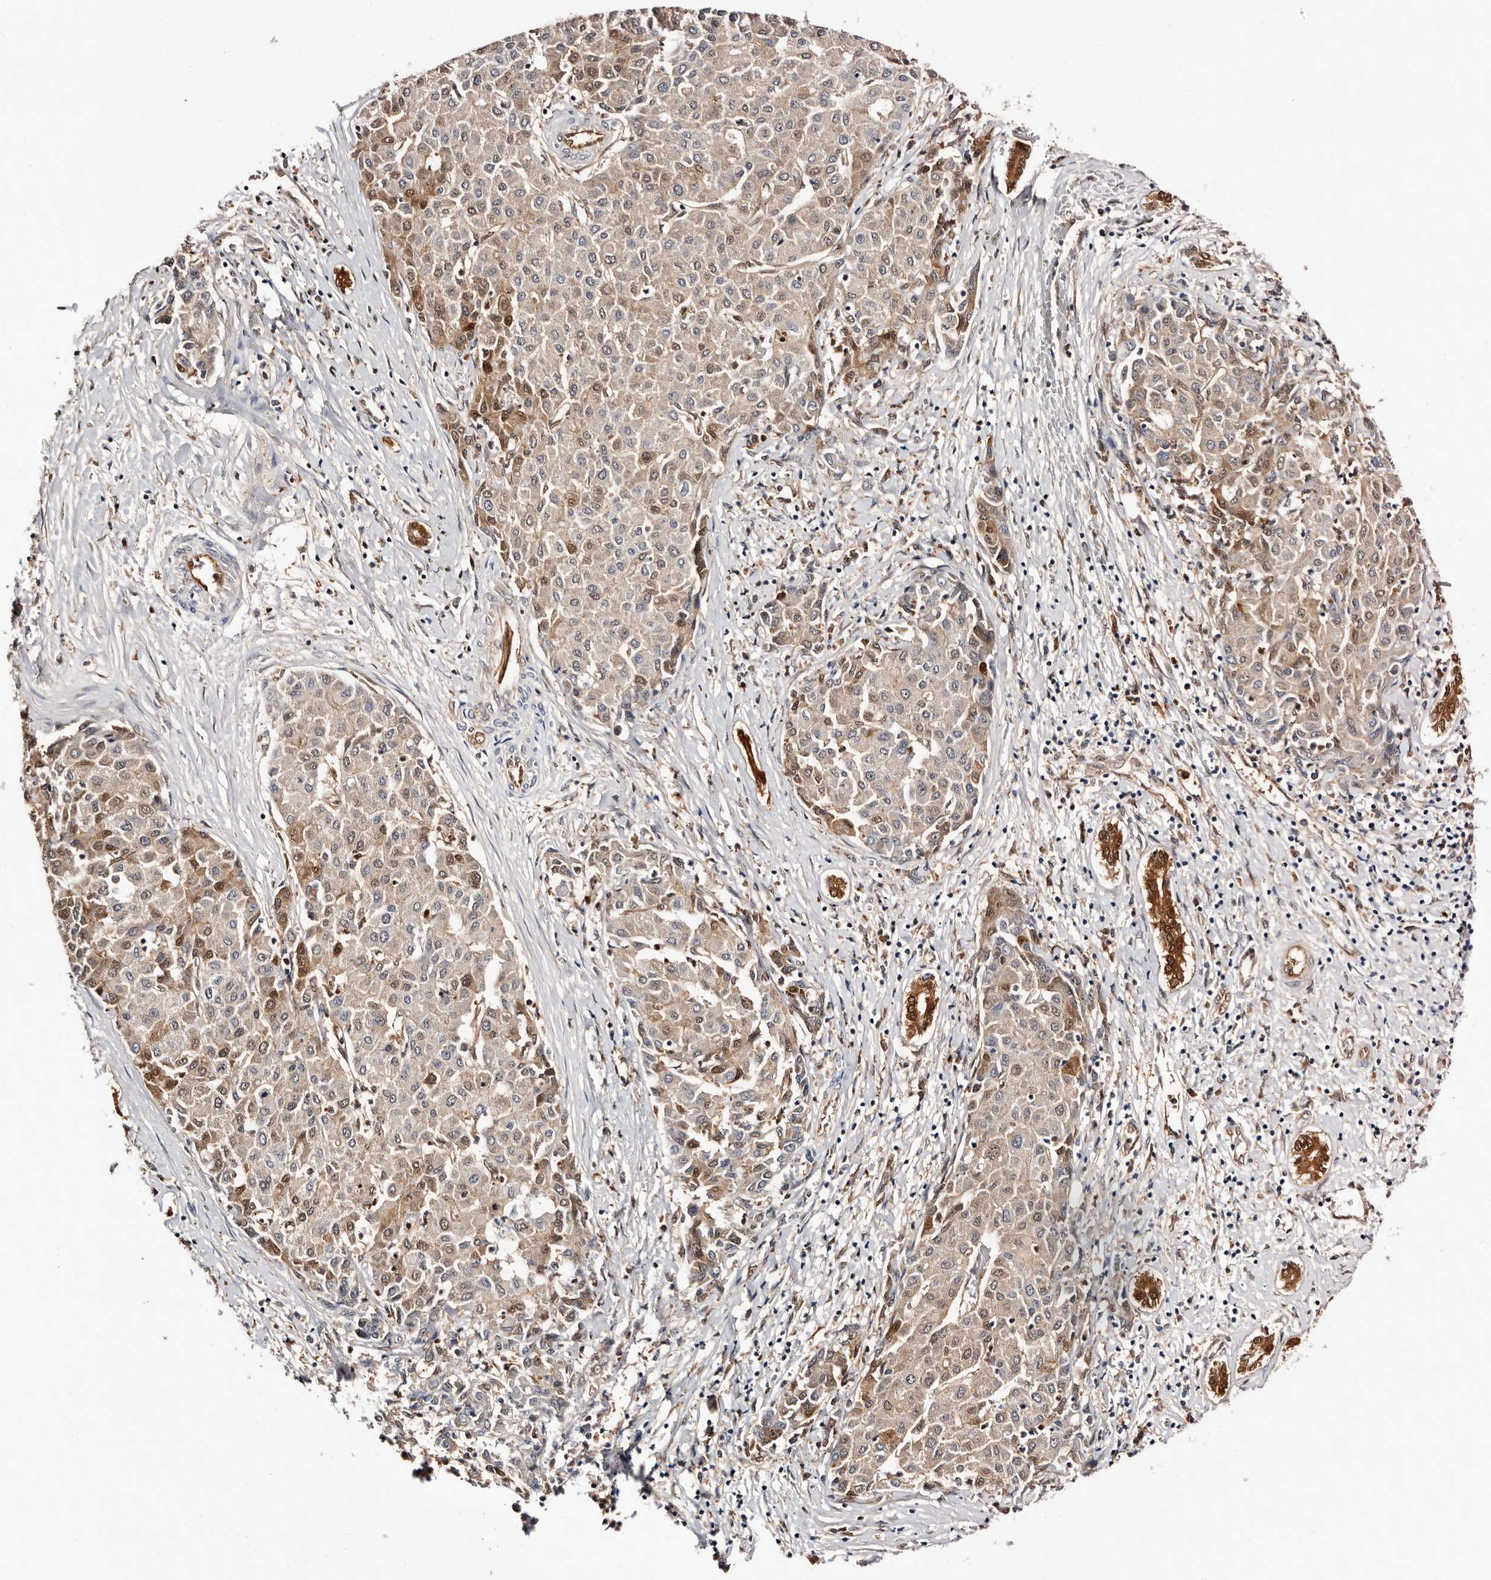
{"staining": {"intensity": "weak", "quantity": "25%-75%", "location": "cytoplasmic/membranous,nuclear"}, "tissue": "liver cancer", "cell_type": "Tumor cells", "image_type": "cancer", "snomed": [{"axis": "morphology", "description": "Carcinoma, Hepatocellular, NOS"}, {"axis": "topography", "description": "Liver"}], "caption": "Liver cancer (hepatocellular carcinoma) stained with a protein marker shows weak staining in tumor cells.", "gene": "TP53I3", "patient": {"sex": "male", "age": 65}}